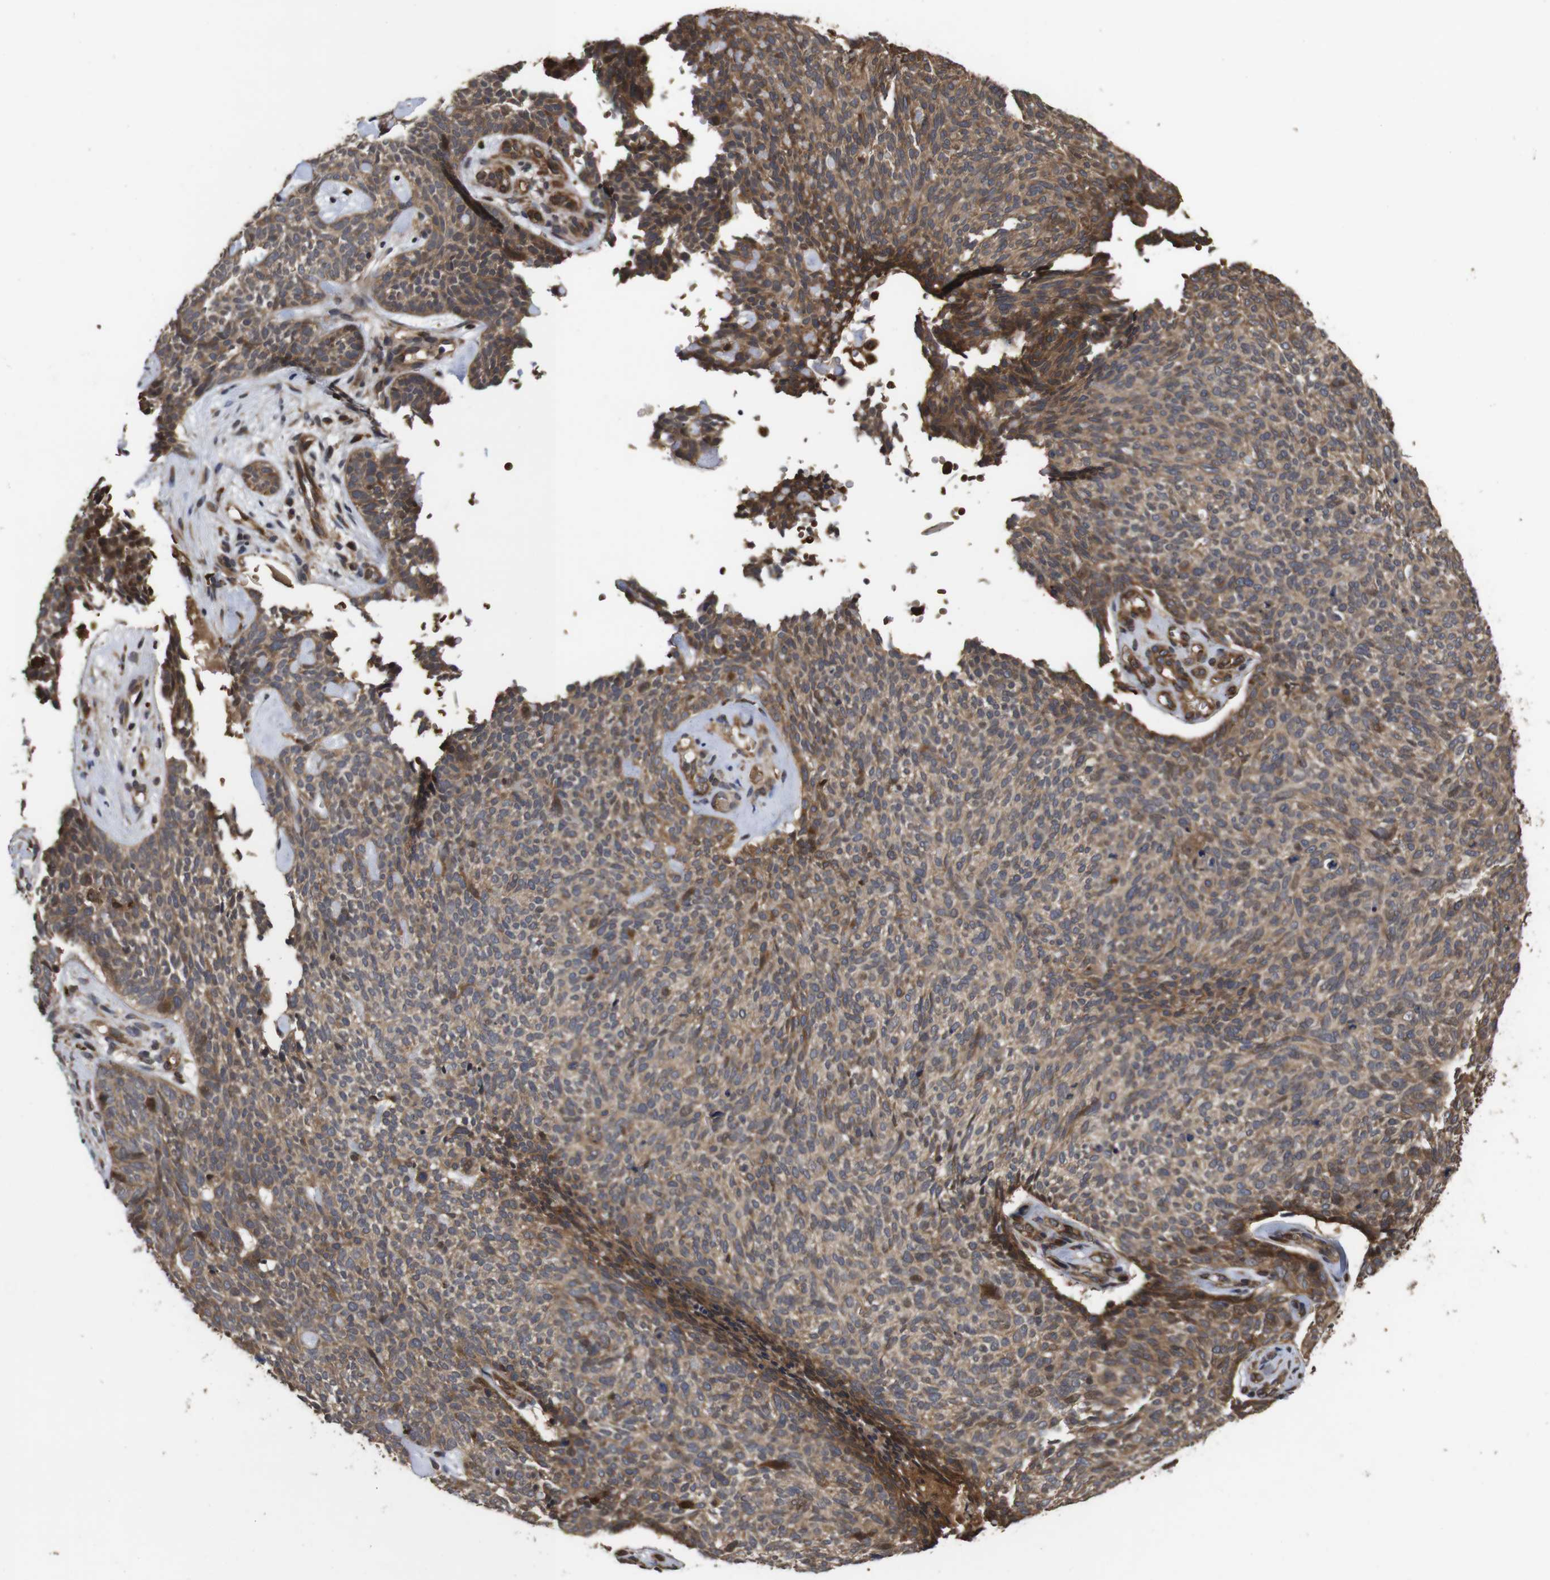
{"staining": {"intensity": "moderate", "quantity": ">75%", "location": "cytoplasmic/membranous"}, "tissue": "skin cancer", "cell_type": "Tumor cells", "image_type": "cancer", "snomed": [{"axis": "morphology", "description": "Basal cell carcinoma"}, {"axis": "topography", "description": "Skin"}], "caption": "IHC micrograph of human skin cancer (basal cell carcinoma) stained for a protein (brown), which reveals medium levels of moderate cytoplasmic/membranous staining in approximately >75% of tumor cells.", "gene": "PTPN14", "patient": {"sex": "female", "age": 84}}